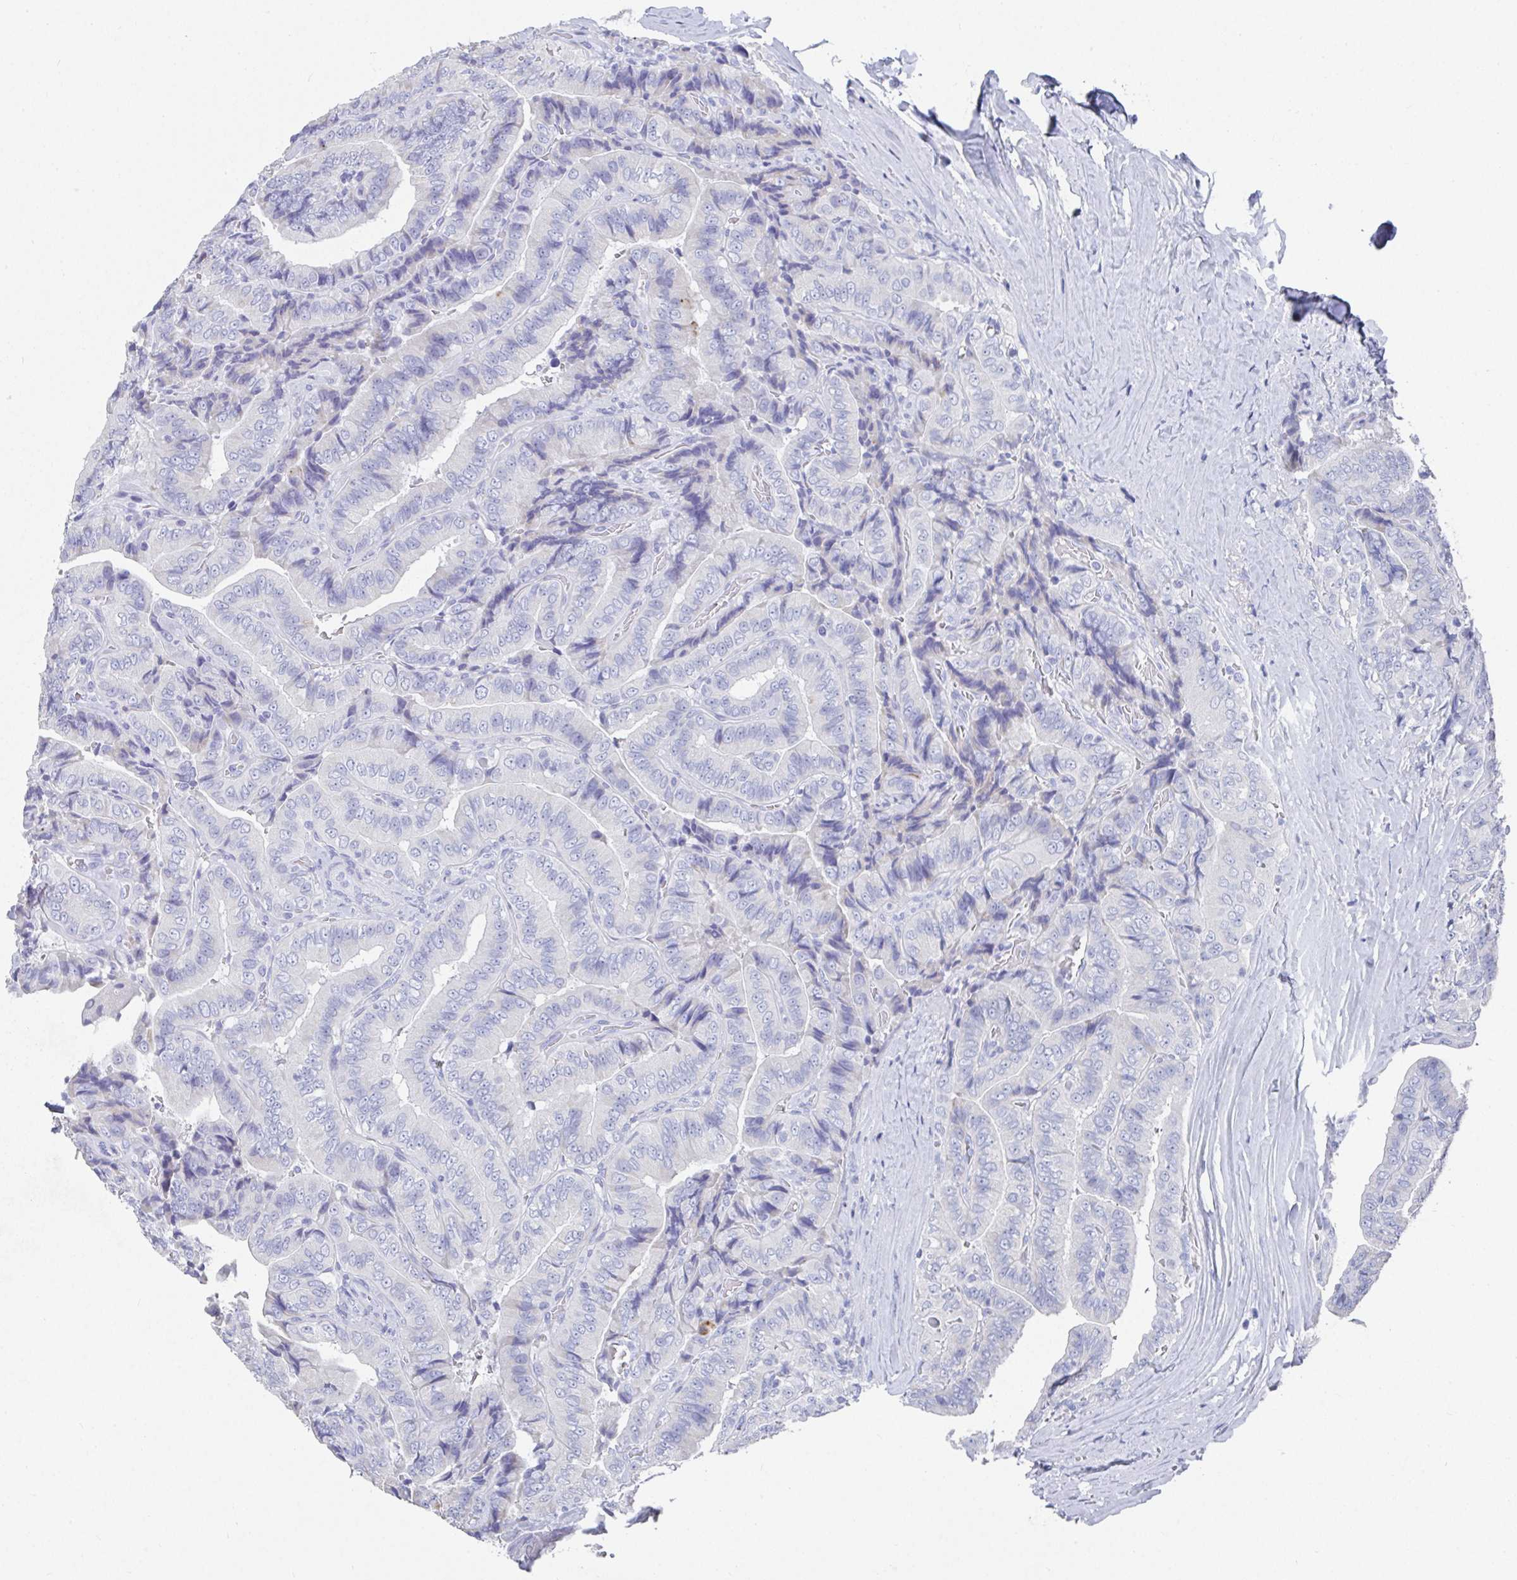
{"staining": {"intensity": "negative", "quantity": "none", "location": "none"}, "tissue": "thyroid cancer", "cell_type": "Tumor cells", "image_type": "cancer", "snomed": [{"axis": "morphology", "description": "Papillary adenocarcinoma, NOS"}, {"axis": "topography", "description": "Thyroid gland"}], "caption": "An IHC photomicrograph of thyroid cancer (papillary adenocarcinoma) is shown. There is no staining in tumor cells of thyroid cancer (papillary adenocarcinoma).", "gene": "GRIA1", "patient": {"sex": "male", "age": 61}}